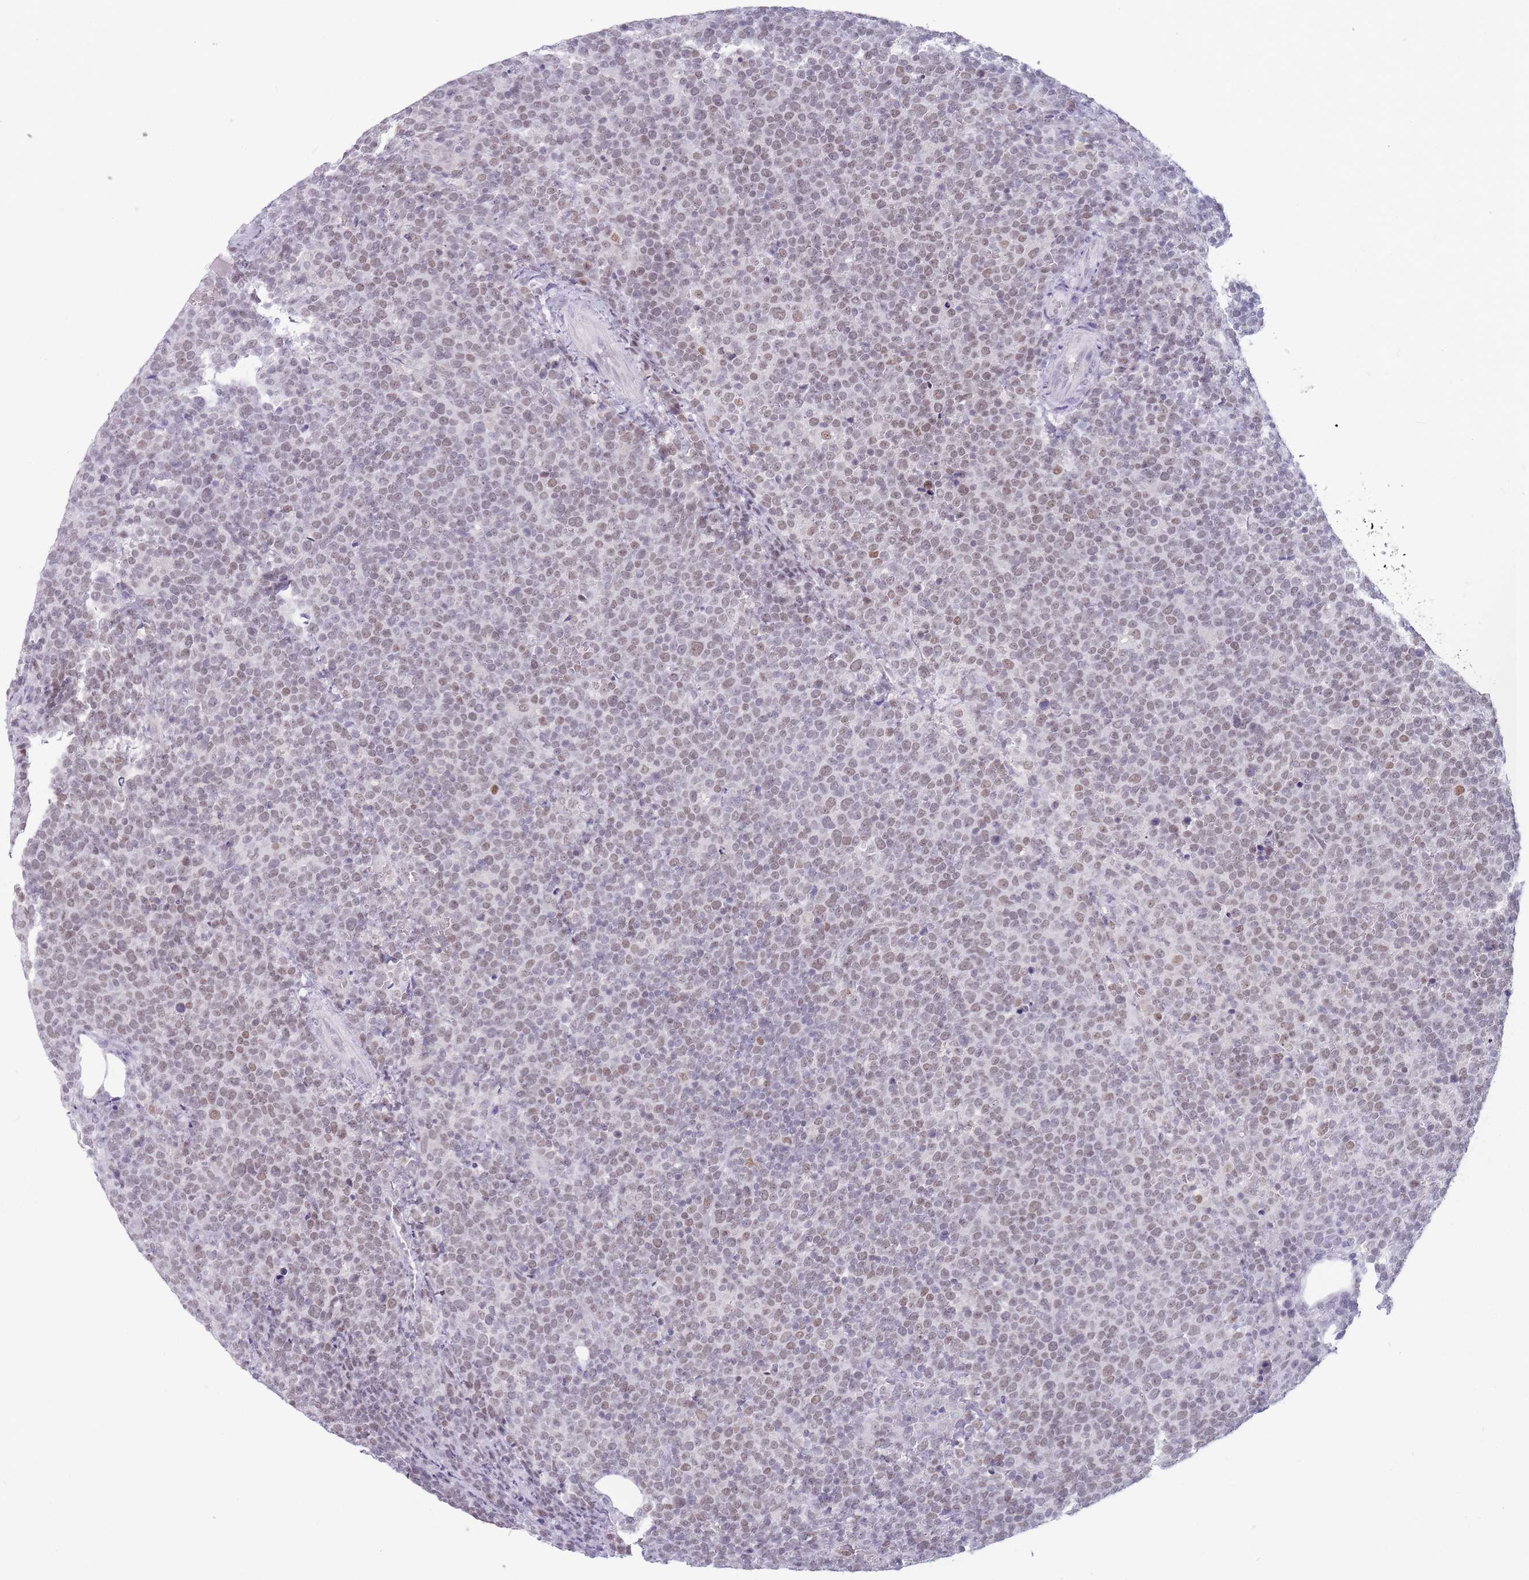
{"staining": {"intensity": "weak", "quantity": "25%-75%", "location": "nuclear"}, "tissue": "lymphoma", "cell_type": "Tumor cells", "image_type": "cancer", "snomed": [{"axis": "morphology", "description": "Malignant lymphoma, non-Hodgkin's type, High grade"}, {"axis": "topography", "description": "Lymph node"}], "caption": "A photomicrograph showing weak nuclear positivity in approximately 25%-75% of tumor cells in lymphoma, as visualized by brown immunohistochemical staining.", "gene": "ARID3B", "patient": {"sex": "male", "age": 61}}